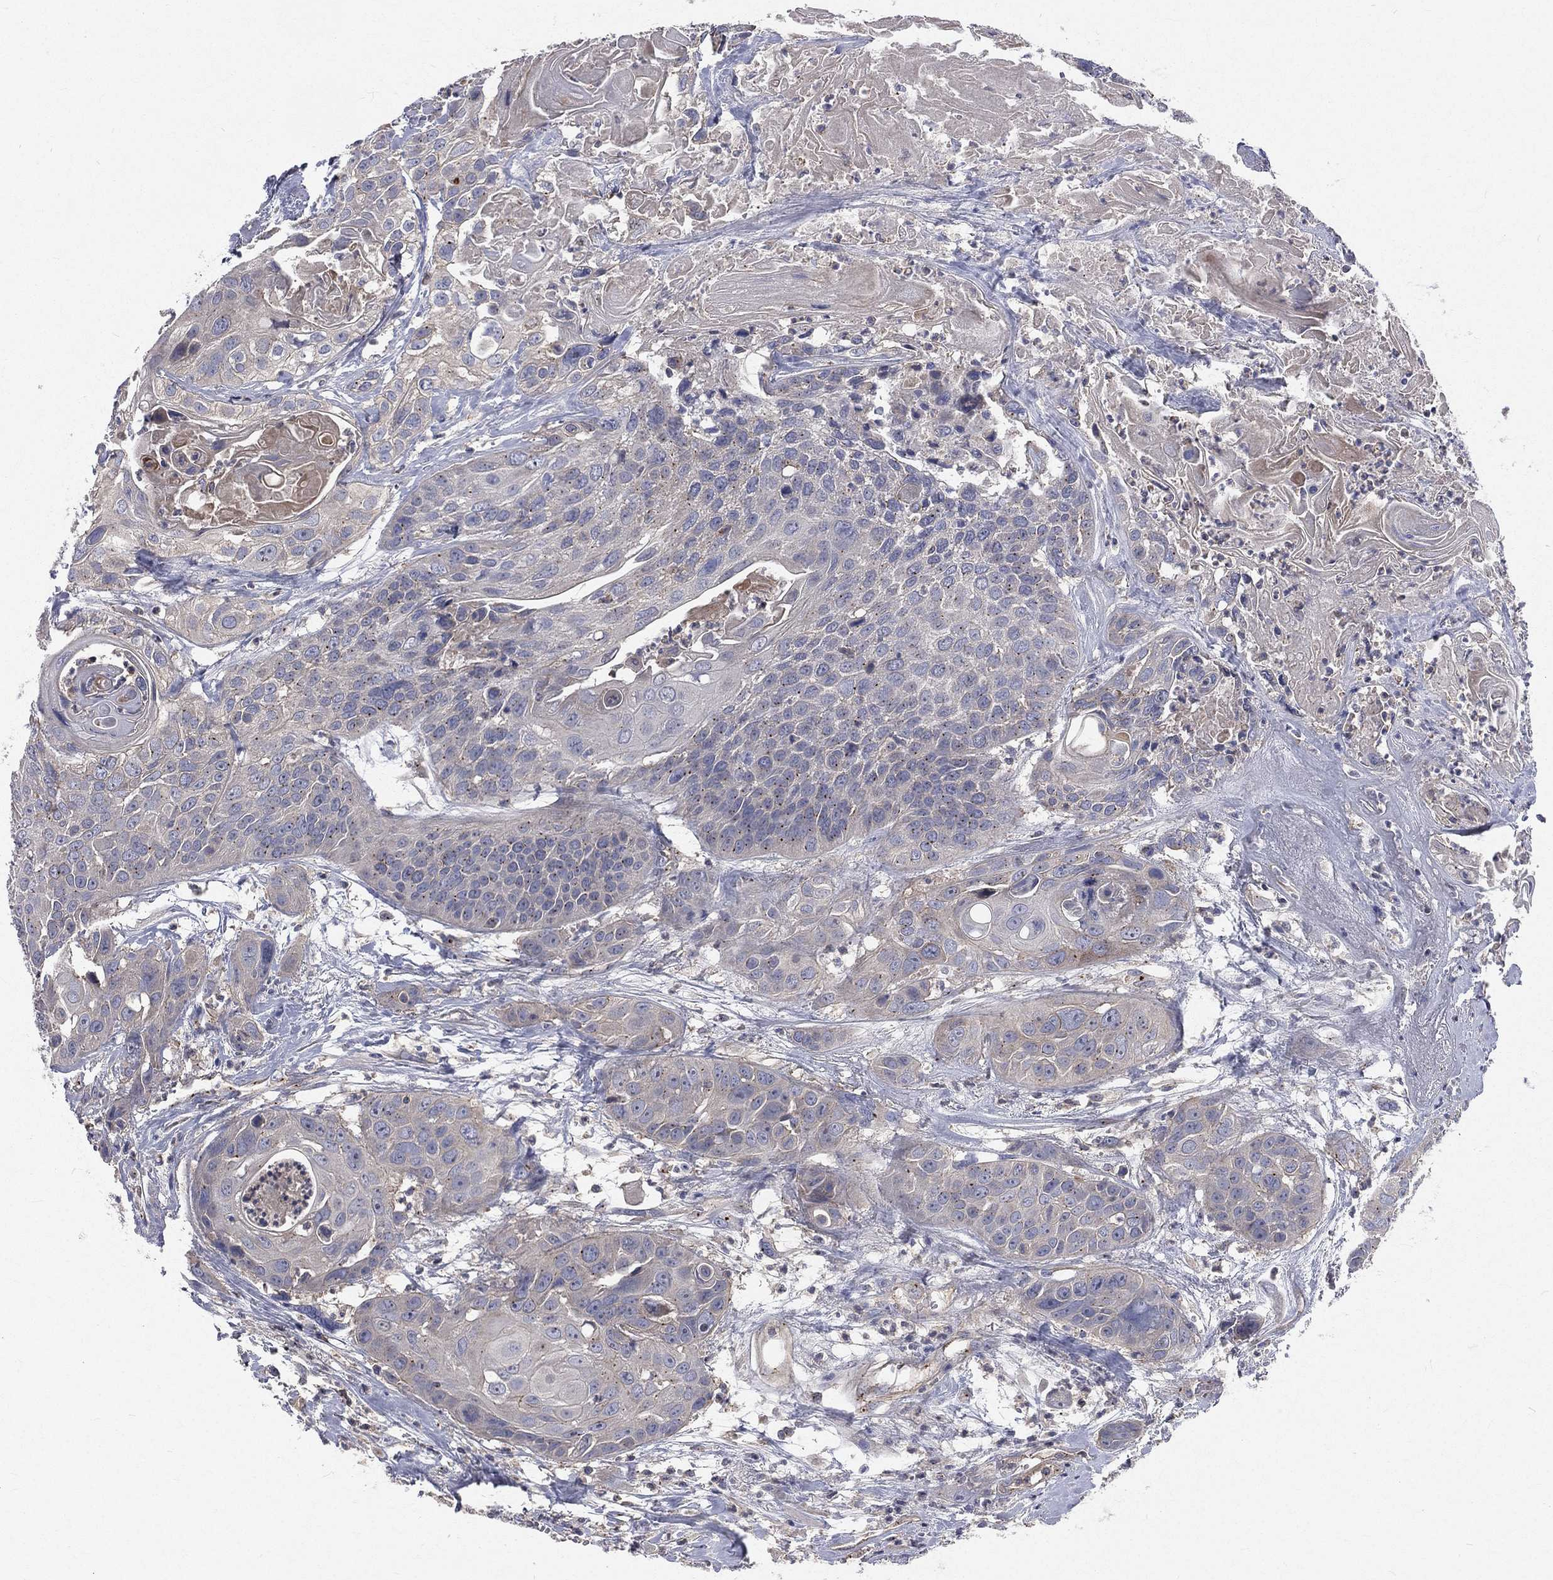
{"staining": {"intensity": "weak", "quantity": "25%-75%", "location": "cytoplasmic/membranous"}, "tissue": "head and neck cancer", "cell_type": "Tumor cells", "image_type": "cancer", "snomed": [{"axis": "morphology", "description": "Squamous cell carcinoma, NOS"}, {"axis": "topography", "description": "Oral tissue"}, {"axis": "topography", "description": "Head-Neck"}], "caption": "Tumor cells exhibit low levels of weak cytoplasmic/membranous positivity in about 25%-75% of cells in head and neck squamous cell carcinoma.", "gene": "CROCC", "patient": {"sex": "male", "age": 56}}